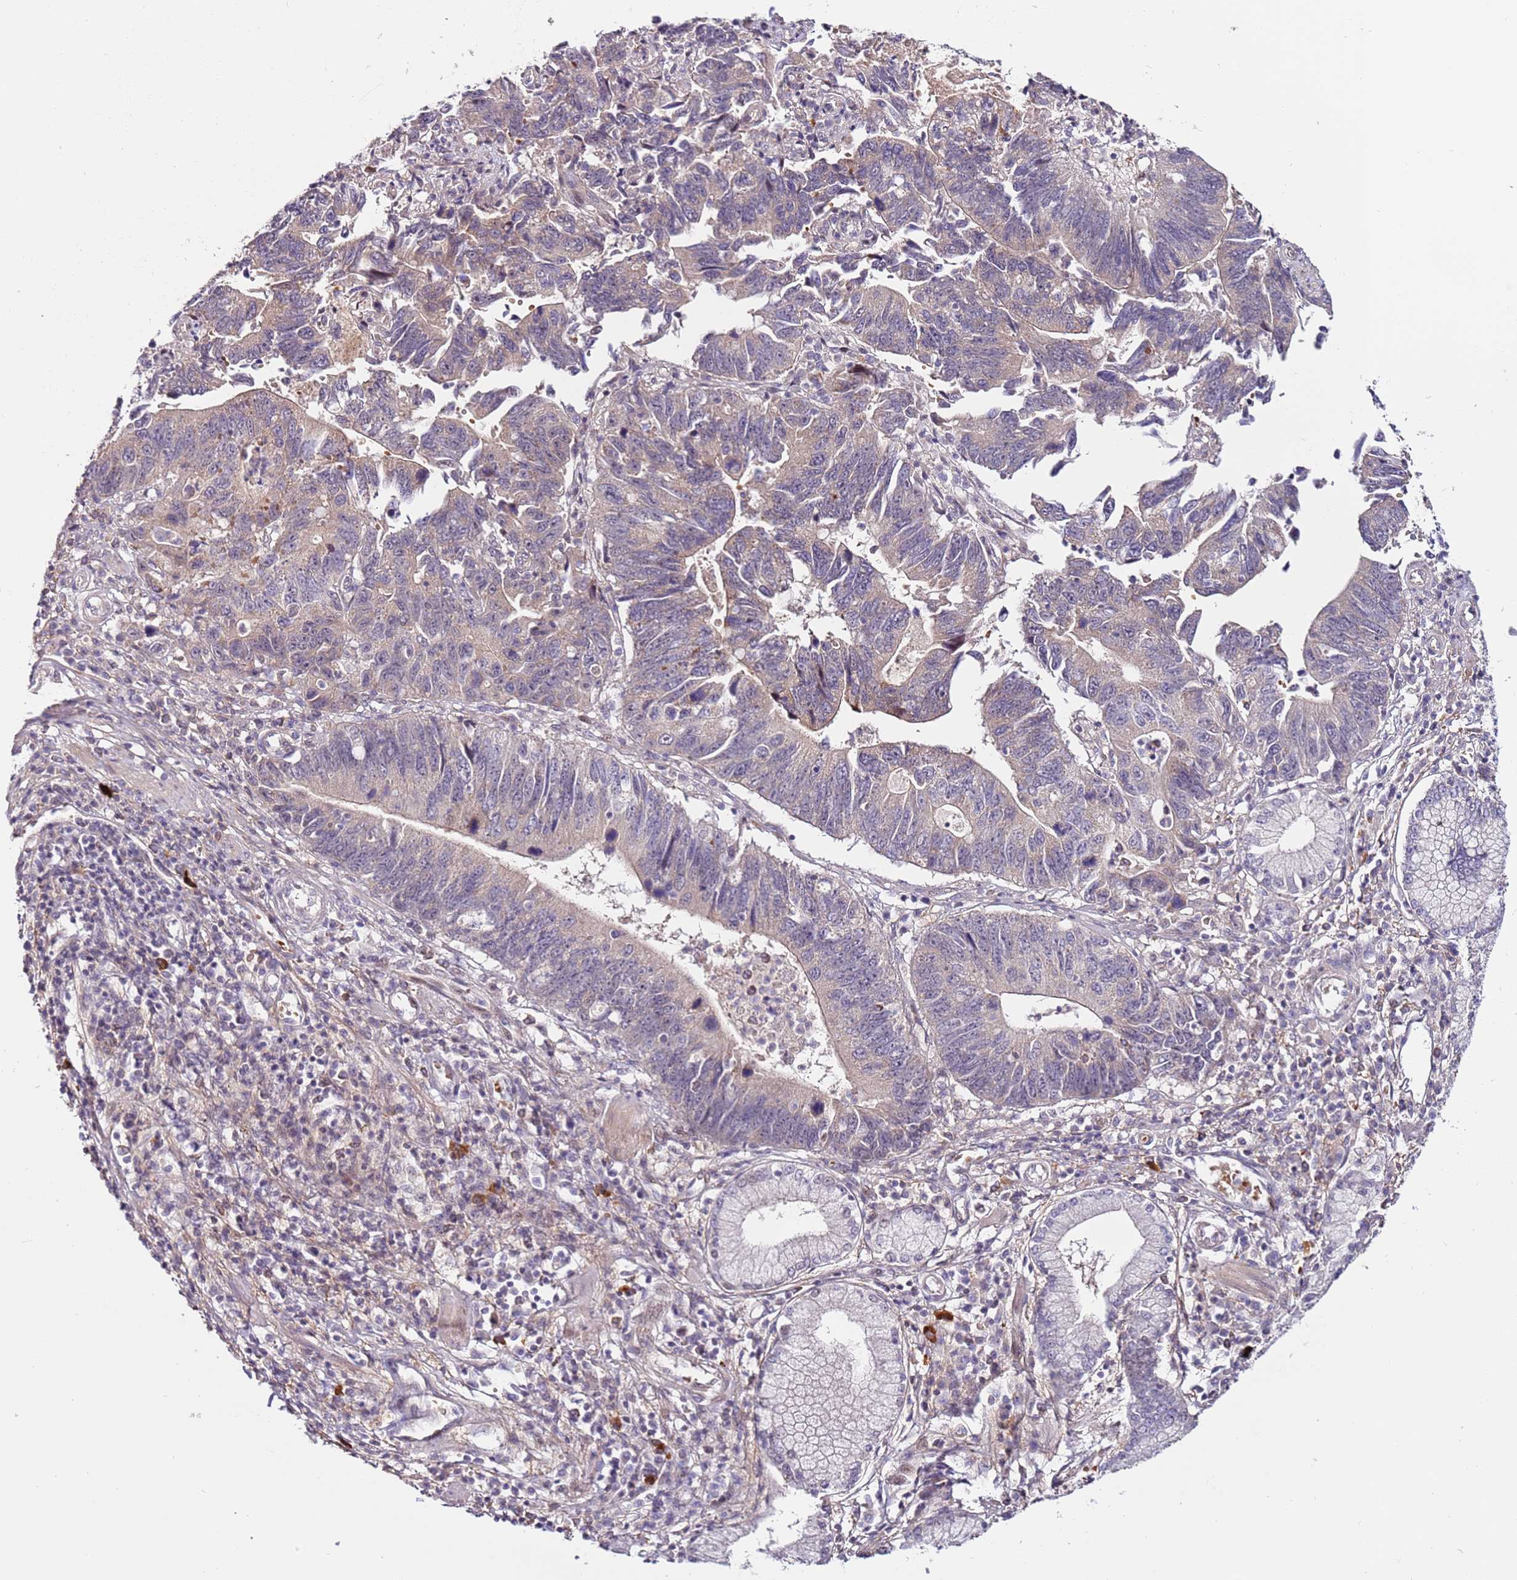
{"staining": {"intensity": "weak", "quantity": "<25%", "location": "cytoplasmic/membranous"}, "tissue": "stomach cancer", "cell_type": "Tumor cells", "image_type": "cancer", "snomed": [{"axis": "morphology", "description": "Adenocarcinoma, NOS"}, {"axis": "topography", "description": "Stomach"}], "caption": "The micrograph demonstrates no significant staining in tumor cells of stomach adenocarcinoma.", "gene": "MTG2", "patient": {"sex": "male", "age": 59}}